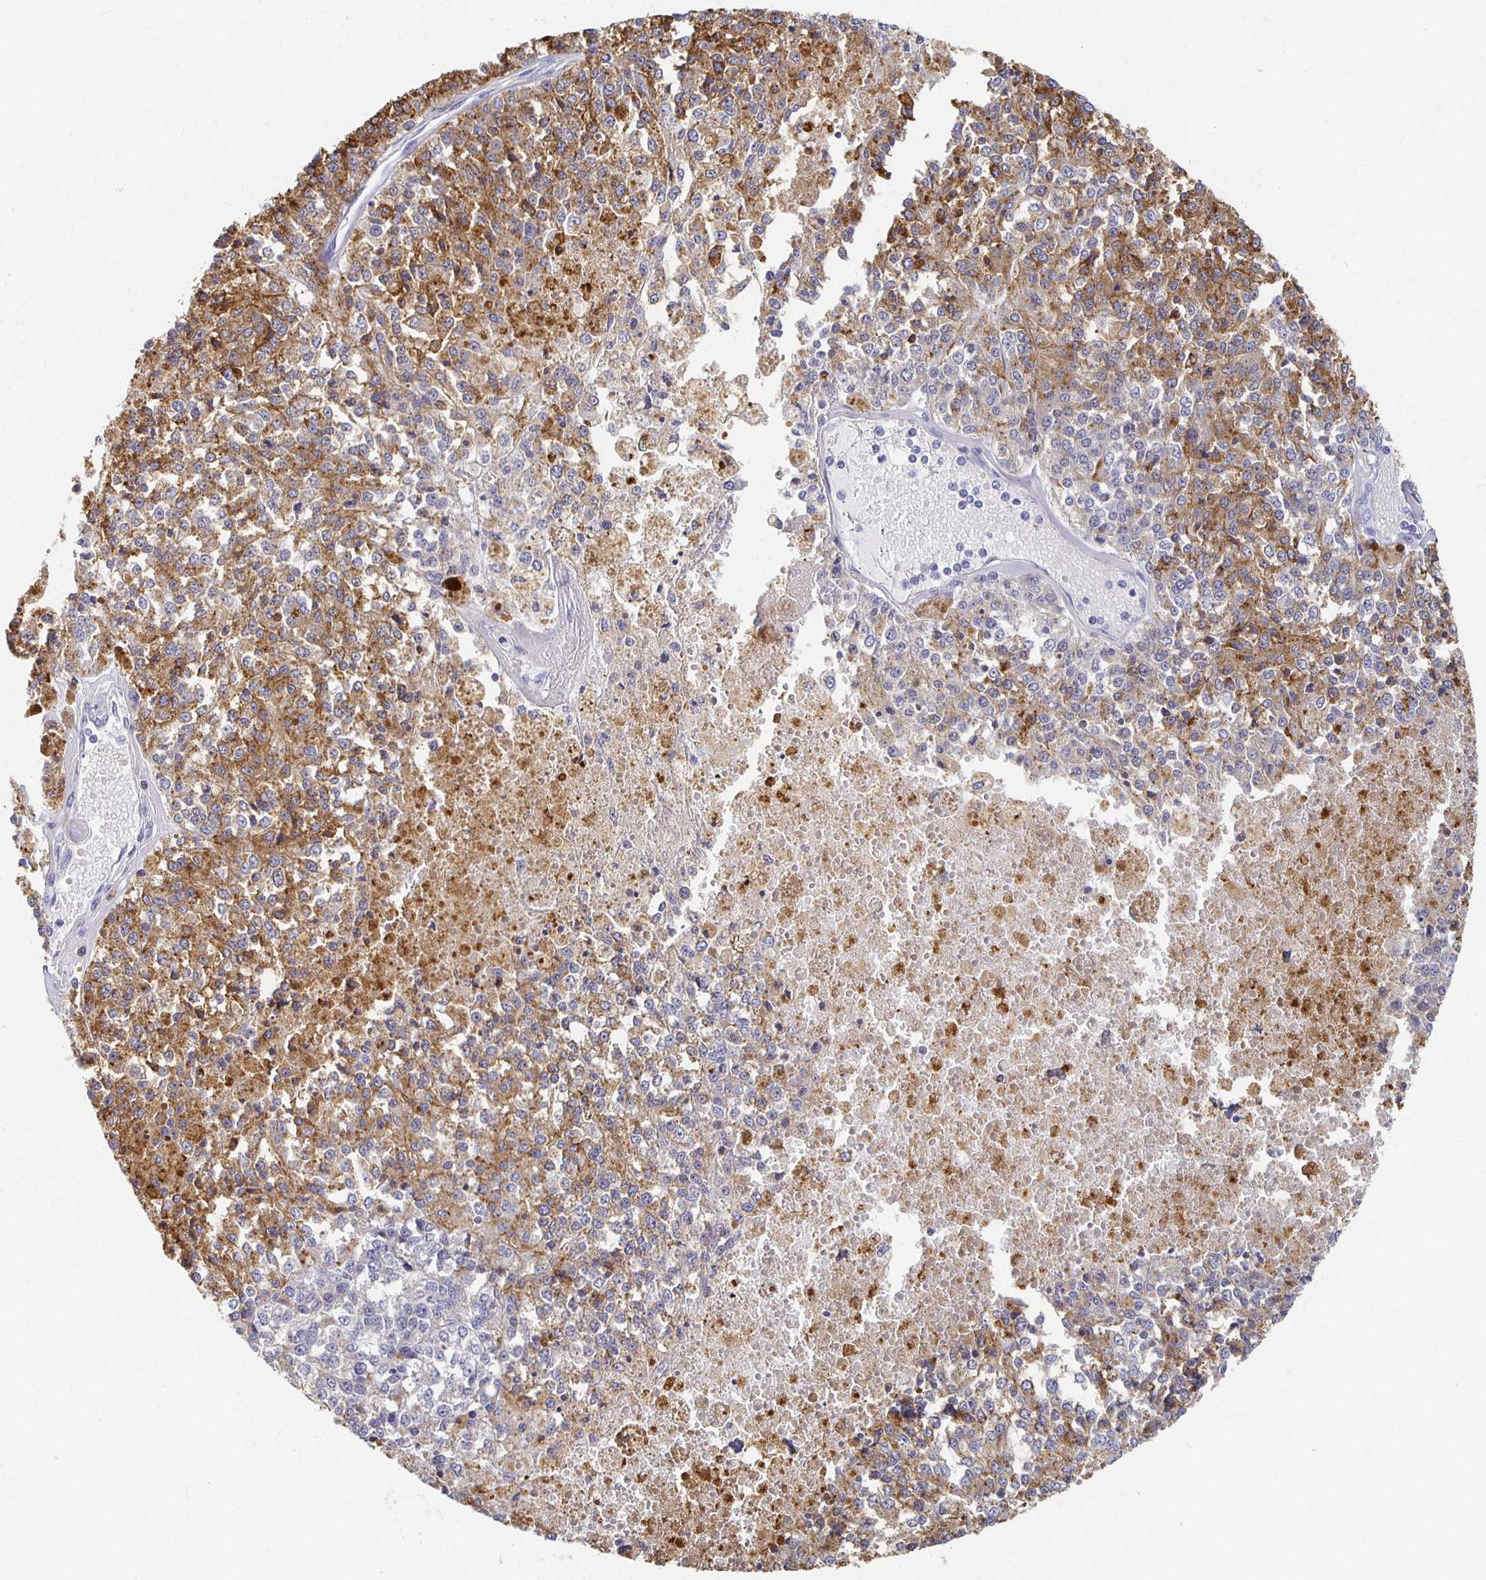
{"staining": {"intensity": "moderate", "quantity": ">75%", "location": "cytoplasmic/membranous"}, "tissue": "melanoma", "cell_type": "Tumor cells", "image_type": "cancer", "snomed": [{"axis": "morphology", "description": "Malignant melanoma, Metastatic site"}, {"axis": "topography", "description": "Lymph node"}], "caption": "Immunohistochemical staining of malignant melanoma (metastatic site) demonstrates medium levels of moderate cytoplasmic/membranous staining in approximately >75% of tumor cells.", "gene": "FKRP", "patient": {"sex": "female", "age": 64}}